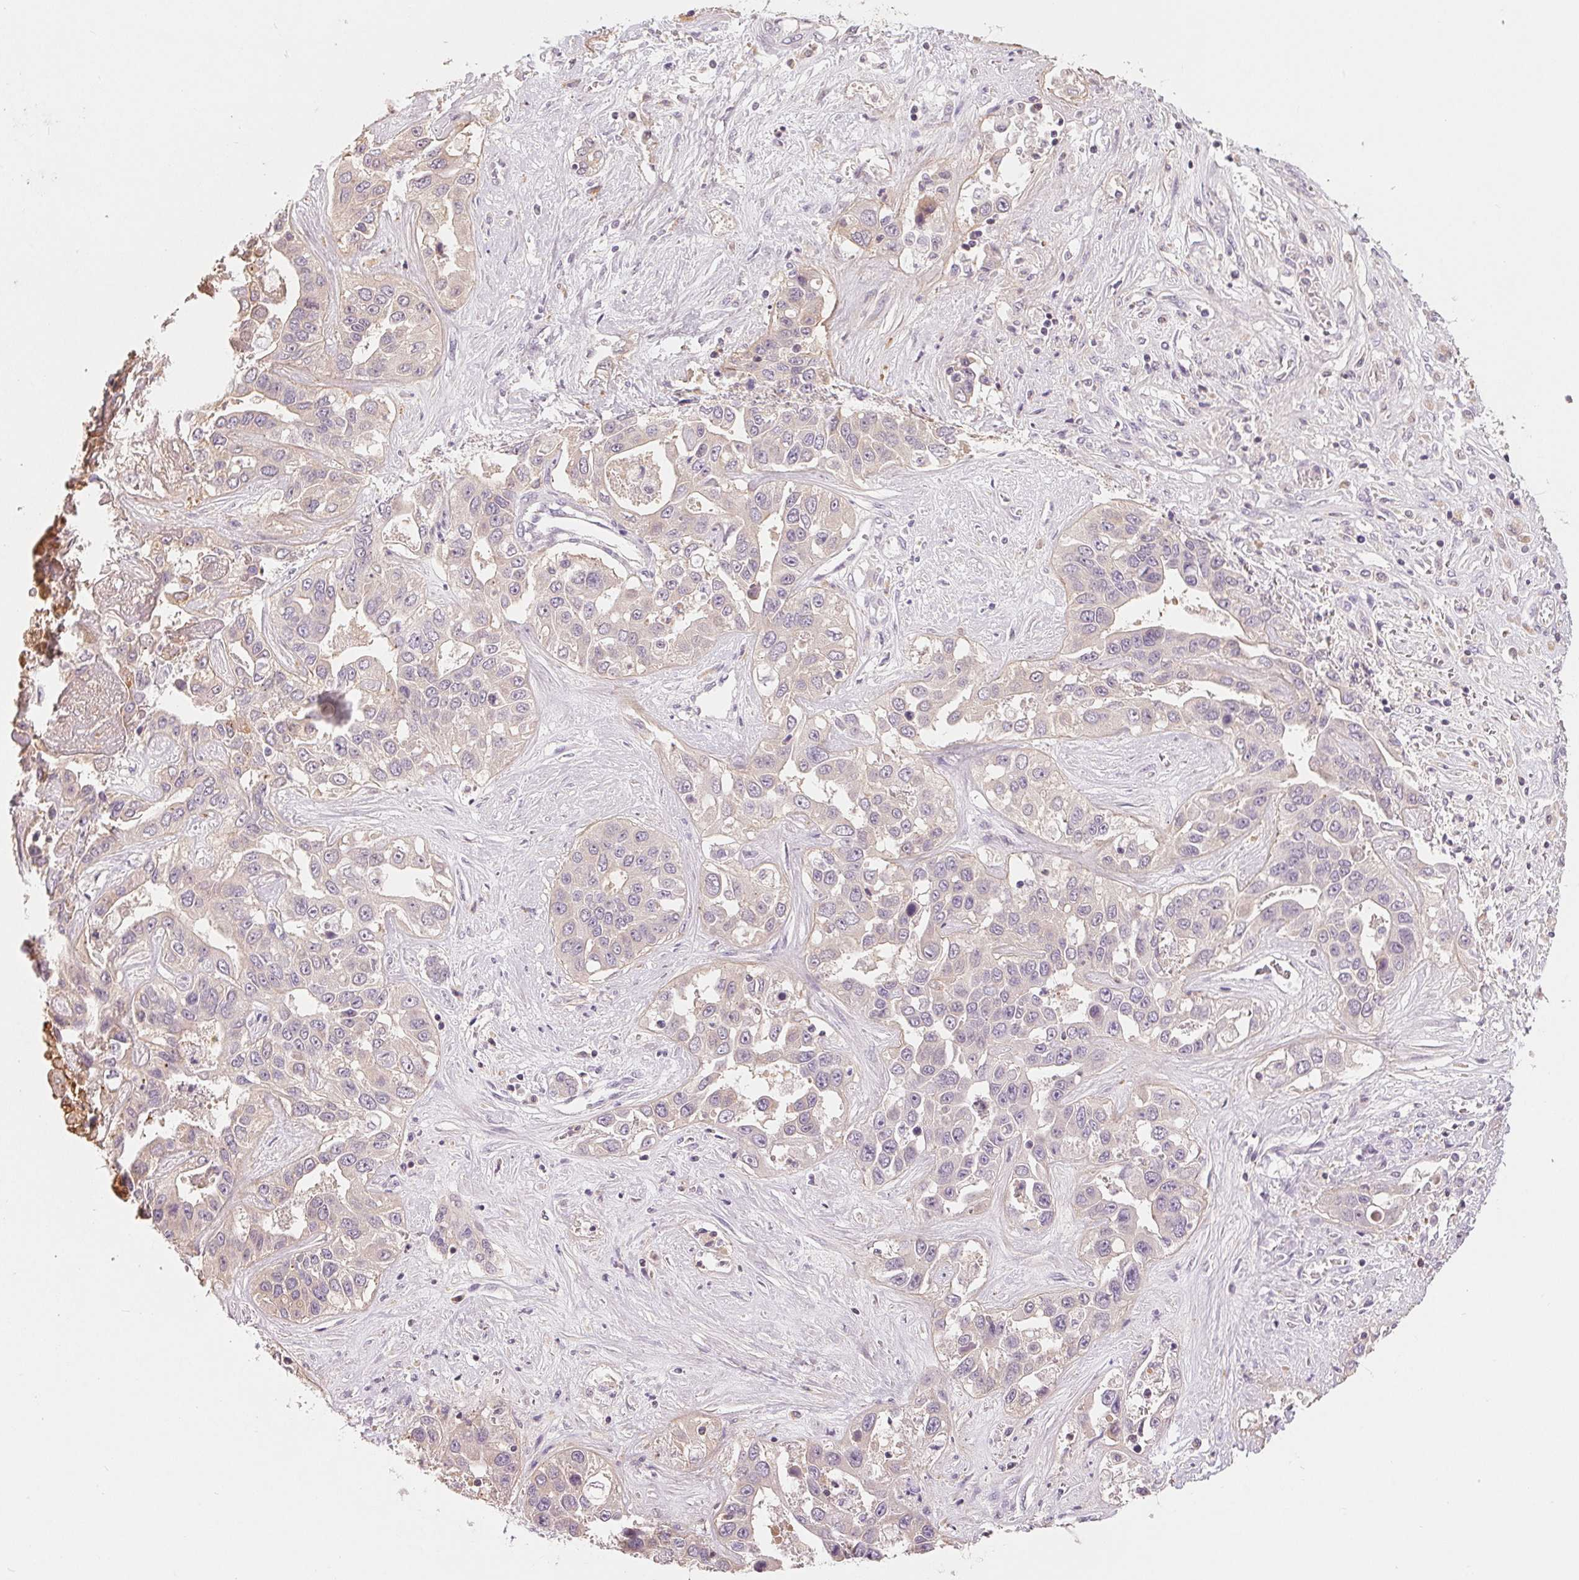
{"staining": {"intensity": "negative", "quantity": "none", "location": "none"}, "tissue": "liver cancer", "cell_type": "Tumor cells", "image_type": "cancer", "snomed": [{"axis": "morphology", "description": "Cholangiocarcinoma"}, {"axis": "topography", "description": "Liver"}], "caption": "IHC histopathology image of human liver cancer (cholangiocarcinoma) stained for a protein (brown), which displays no positivity in tumor cells.", "gene": "VTCN1", "patient": {"sex": "female", "age": 52}}